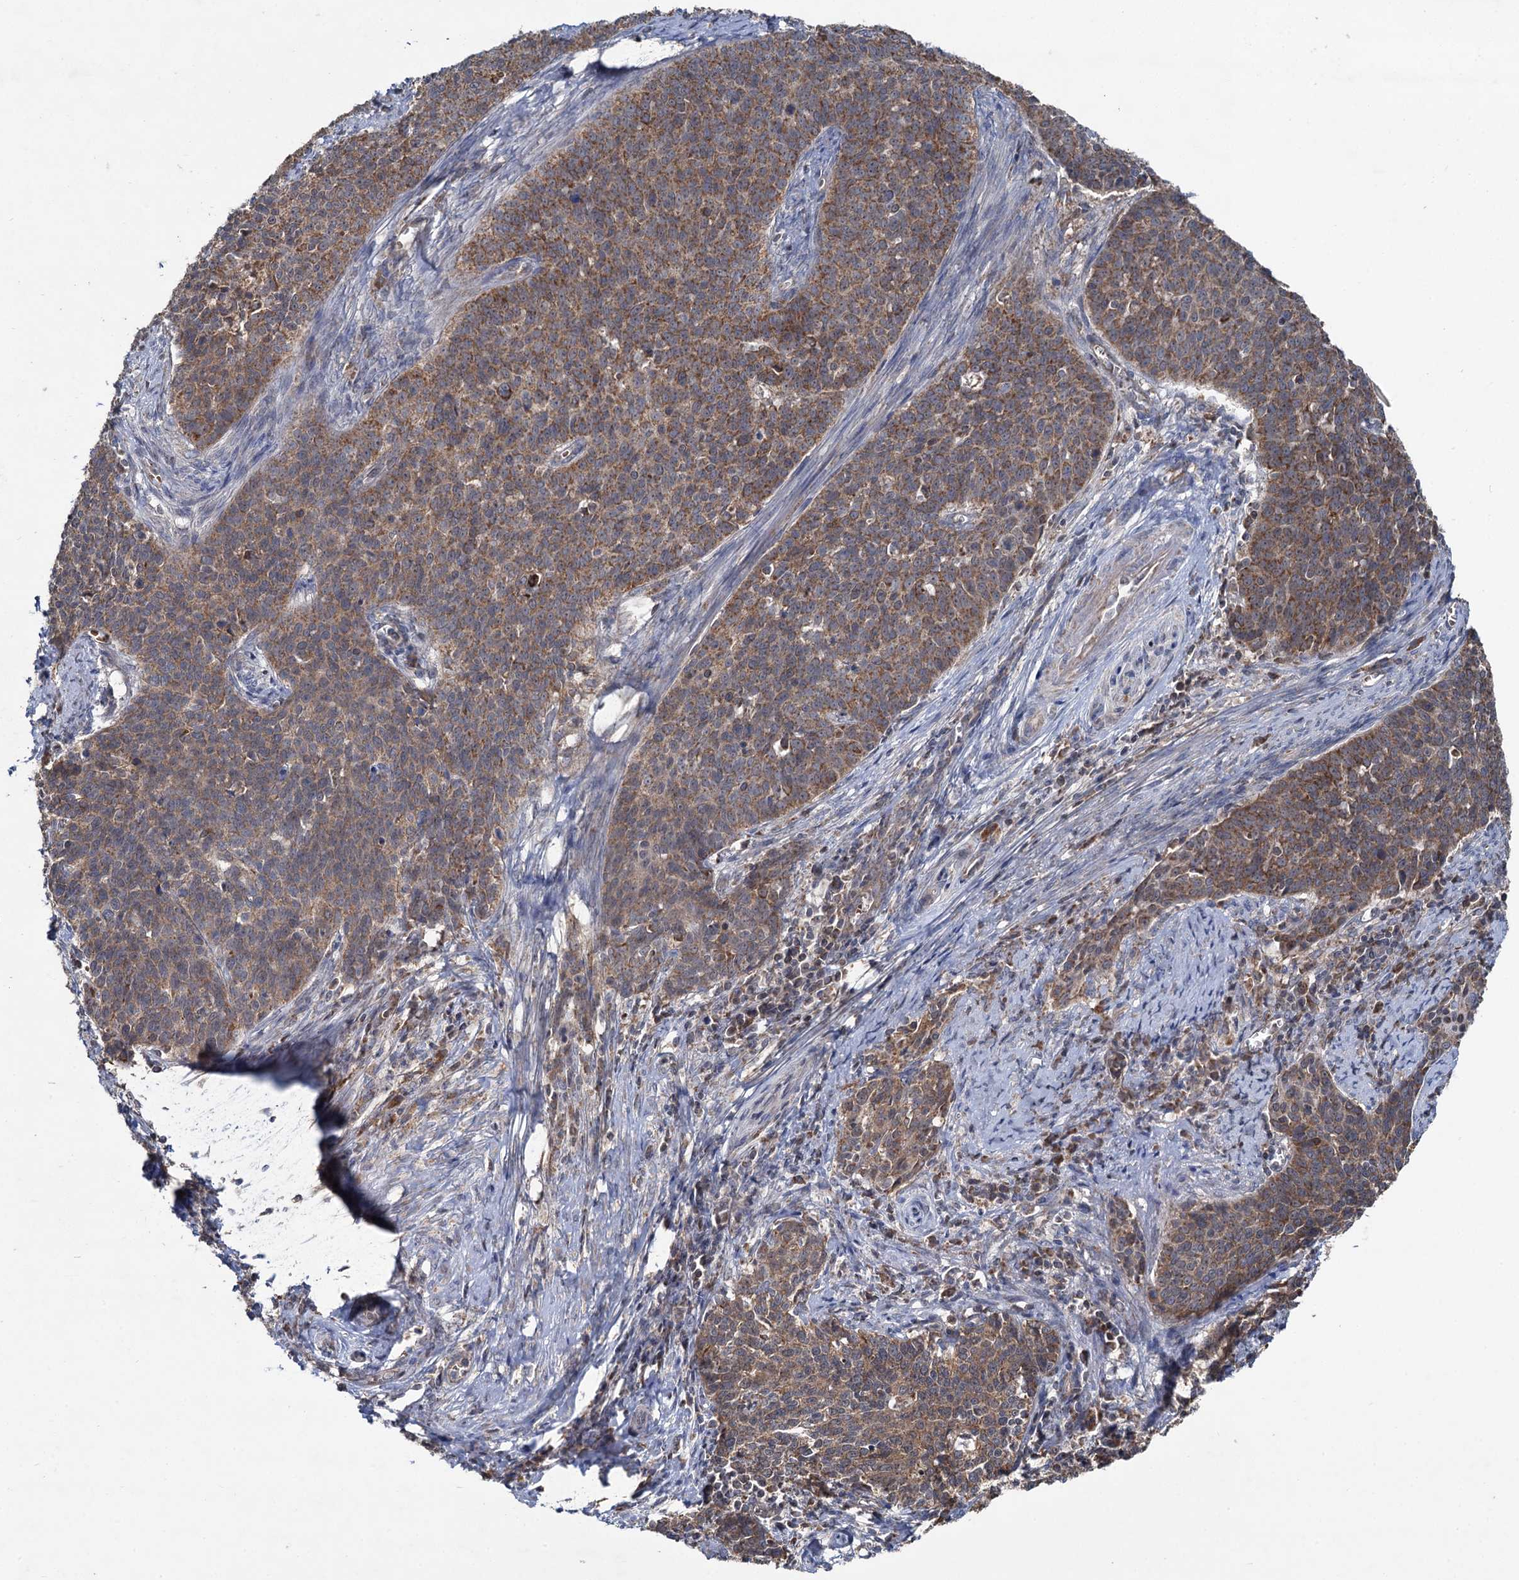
{"staining": {"intensity": "moderate", "quantity": ">75%", "location": "cytoplasmic/membranous"}, "tissue": "cervical cancer", "cell_type": "Tumor cells", "image_type": "cancer", "snomed": [{"axis": "morphology", "description": "Squamous cell carcinoma, NOS"}, {"axis": "topography", "description": "Cervix"}], "caption": "Immunohistochemical staining of human squamous cell carcinoma (cervical) reveals medium levels of moderate cytoplasmic/membranous expression in approximately >75% of tumor cells.", "gene": "METTL4", "patient": {"sex": "female", "age": 39}}